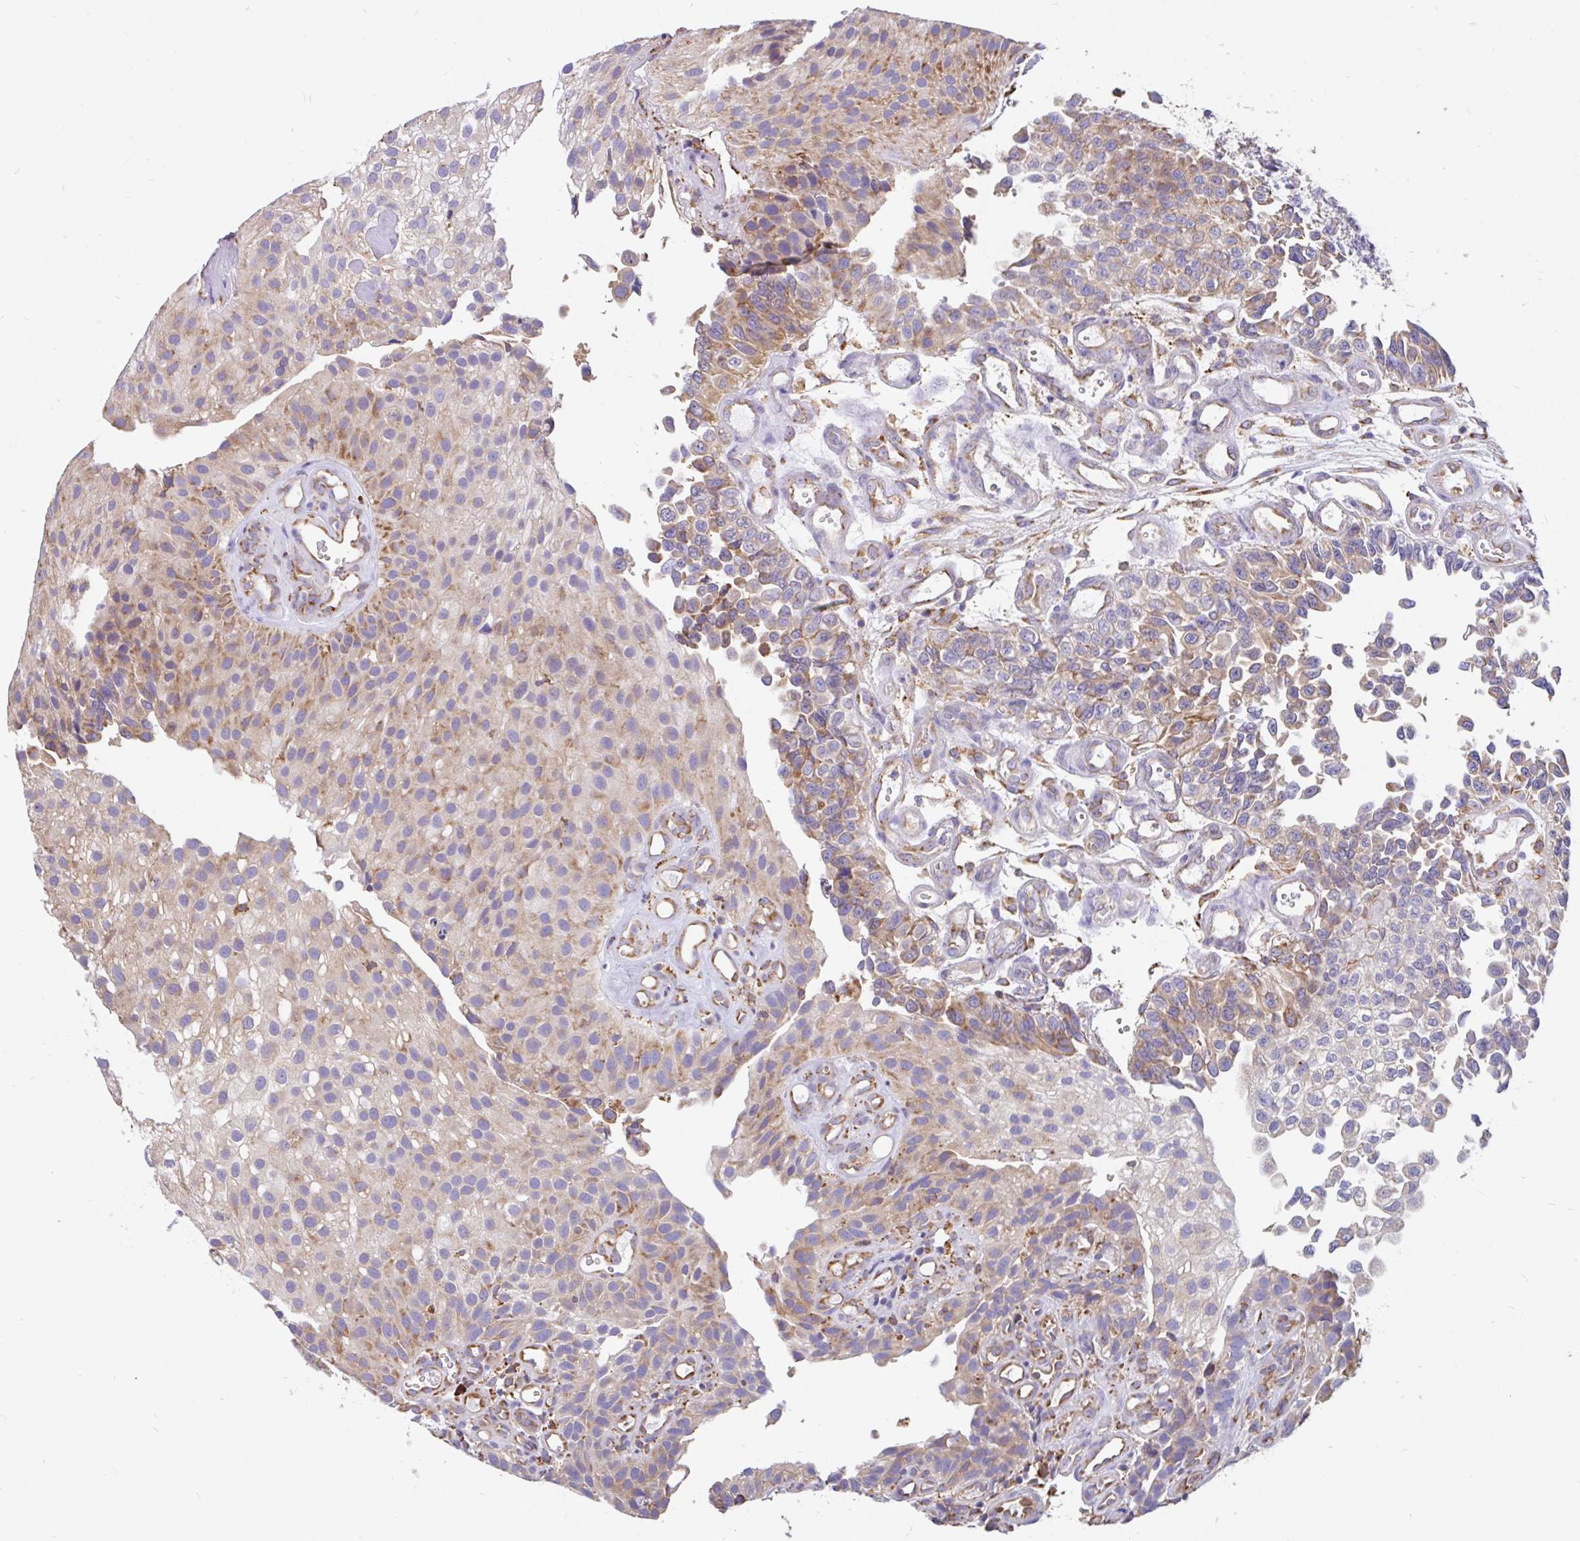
{"staining": {"intensity": "moderate", "quantity": "25%-75%", "location": "cytoplasmic/membranous"}, "tissue": "urothelial cancer", "cell_type": "Tumor cells", "image_type": "cancer", "snomed": [{"axis": "morphology", "description": "Urothelial carcinoma, NOS"}, {"axis": "topography", "description": "Urinary bladder"}], "caption": "Urothelial cancer stained for a protein demonstrates moderate cytoplasmic/membranous positivity in tumor cells.", "gene": "EML5", "patient": {"sex": "male", "age": 87}}